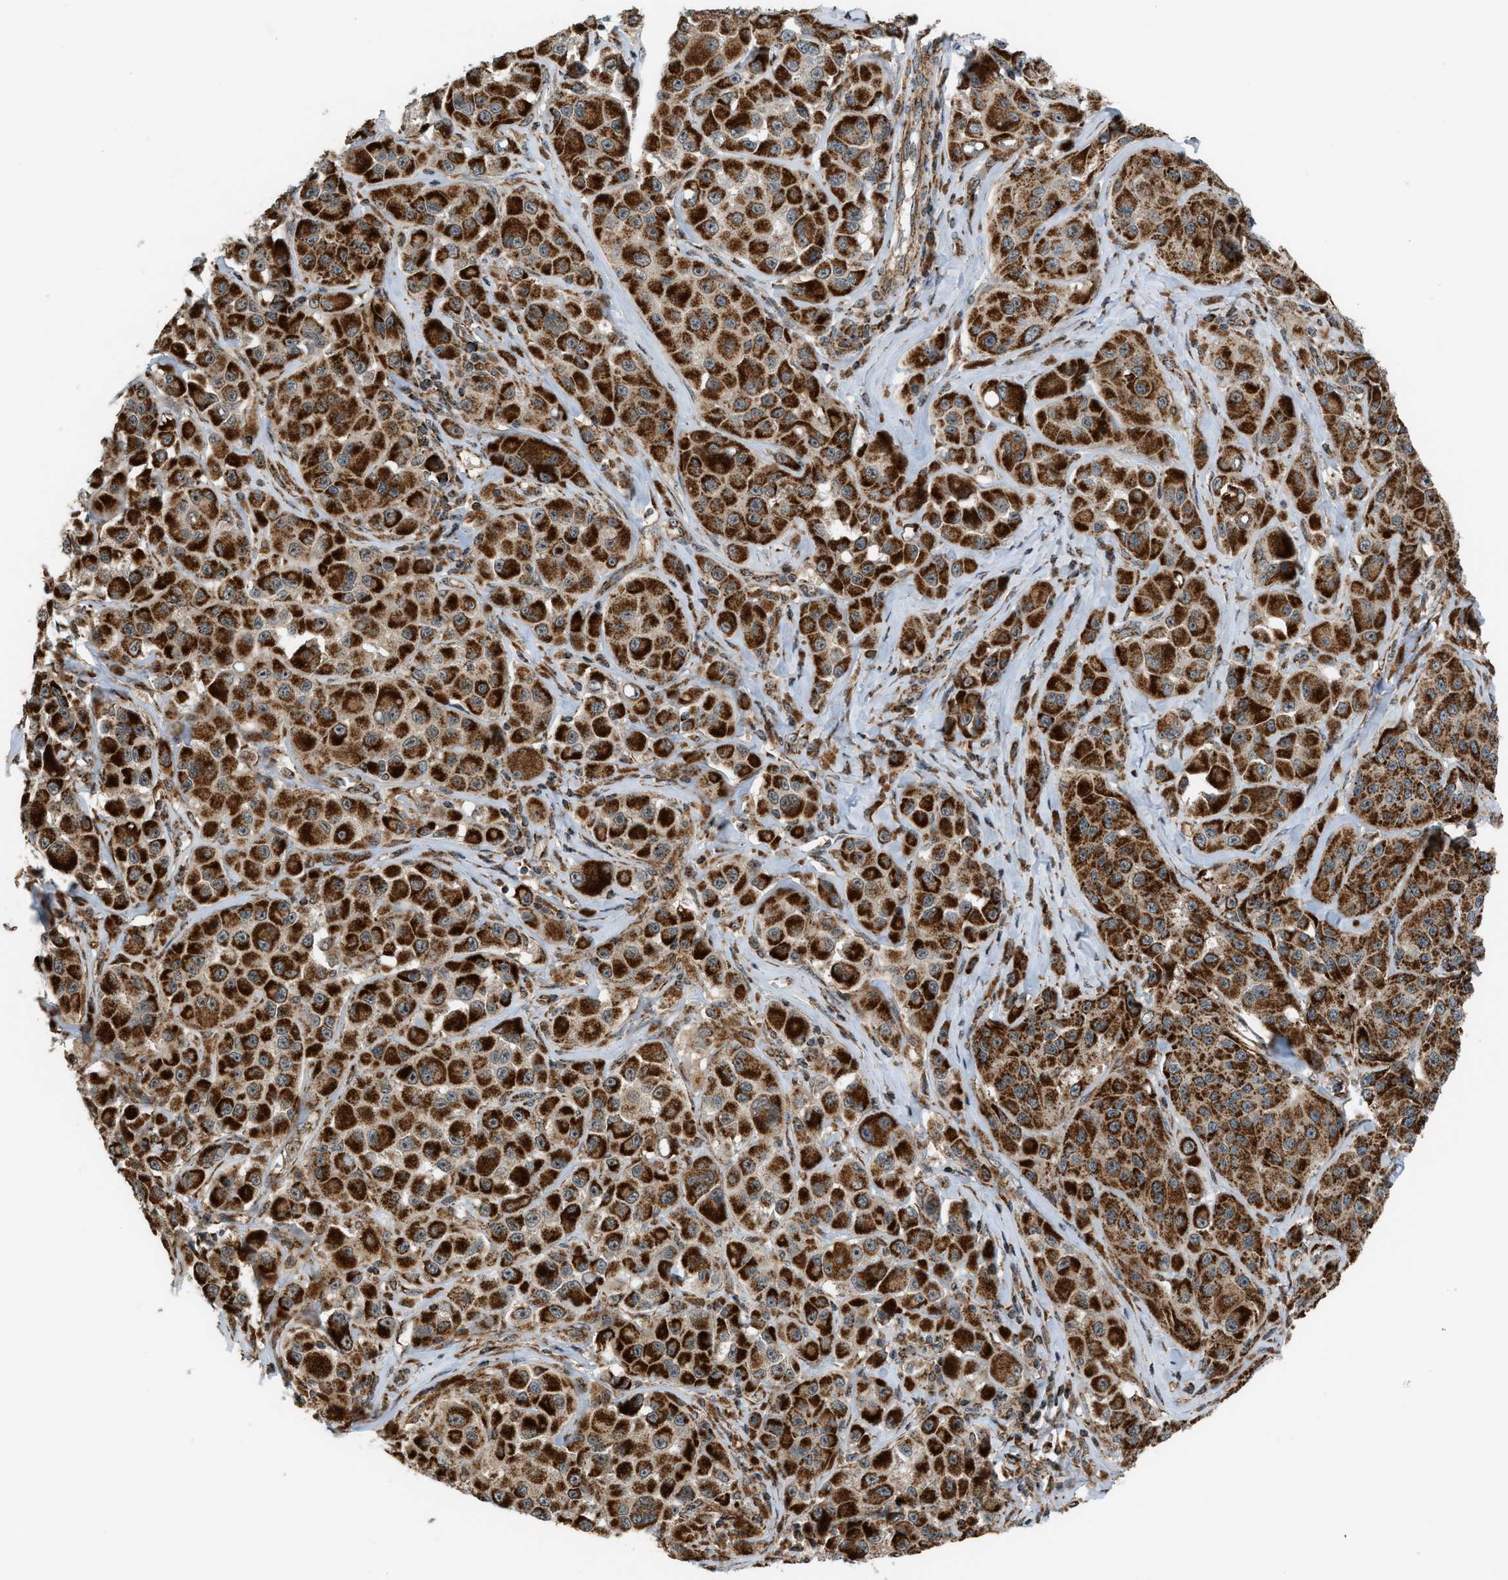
{"staining": {"intensity": "strong", "quantity": ">75%", "location": "cytoplasmic/membranous"}, "tissue": "melanoma", "cell_type": "Tumor cells", "image_type": "cancer", "snomed": [{"axis": "morphology", "description": "Malignant melanoma, NOS"}, {"axis": "topography", "description": "Skin"}], "caption": "High-power microscopy captured an IHC micrograph of malignant melanoma, revealing strong cytoplasmic/membranous expression in approximately >75% of tumor cells.", "gene": "SGSM2", "patient": {"sex": "male", "age": 84}}